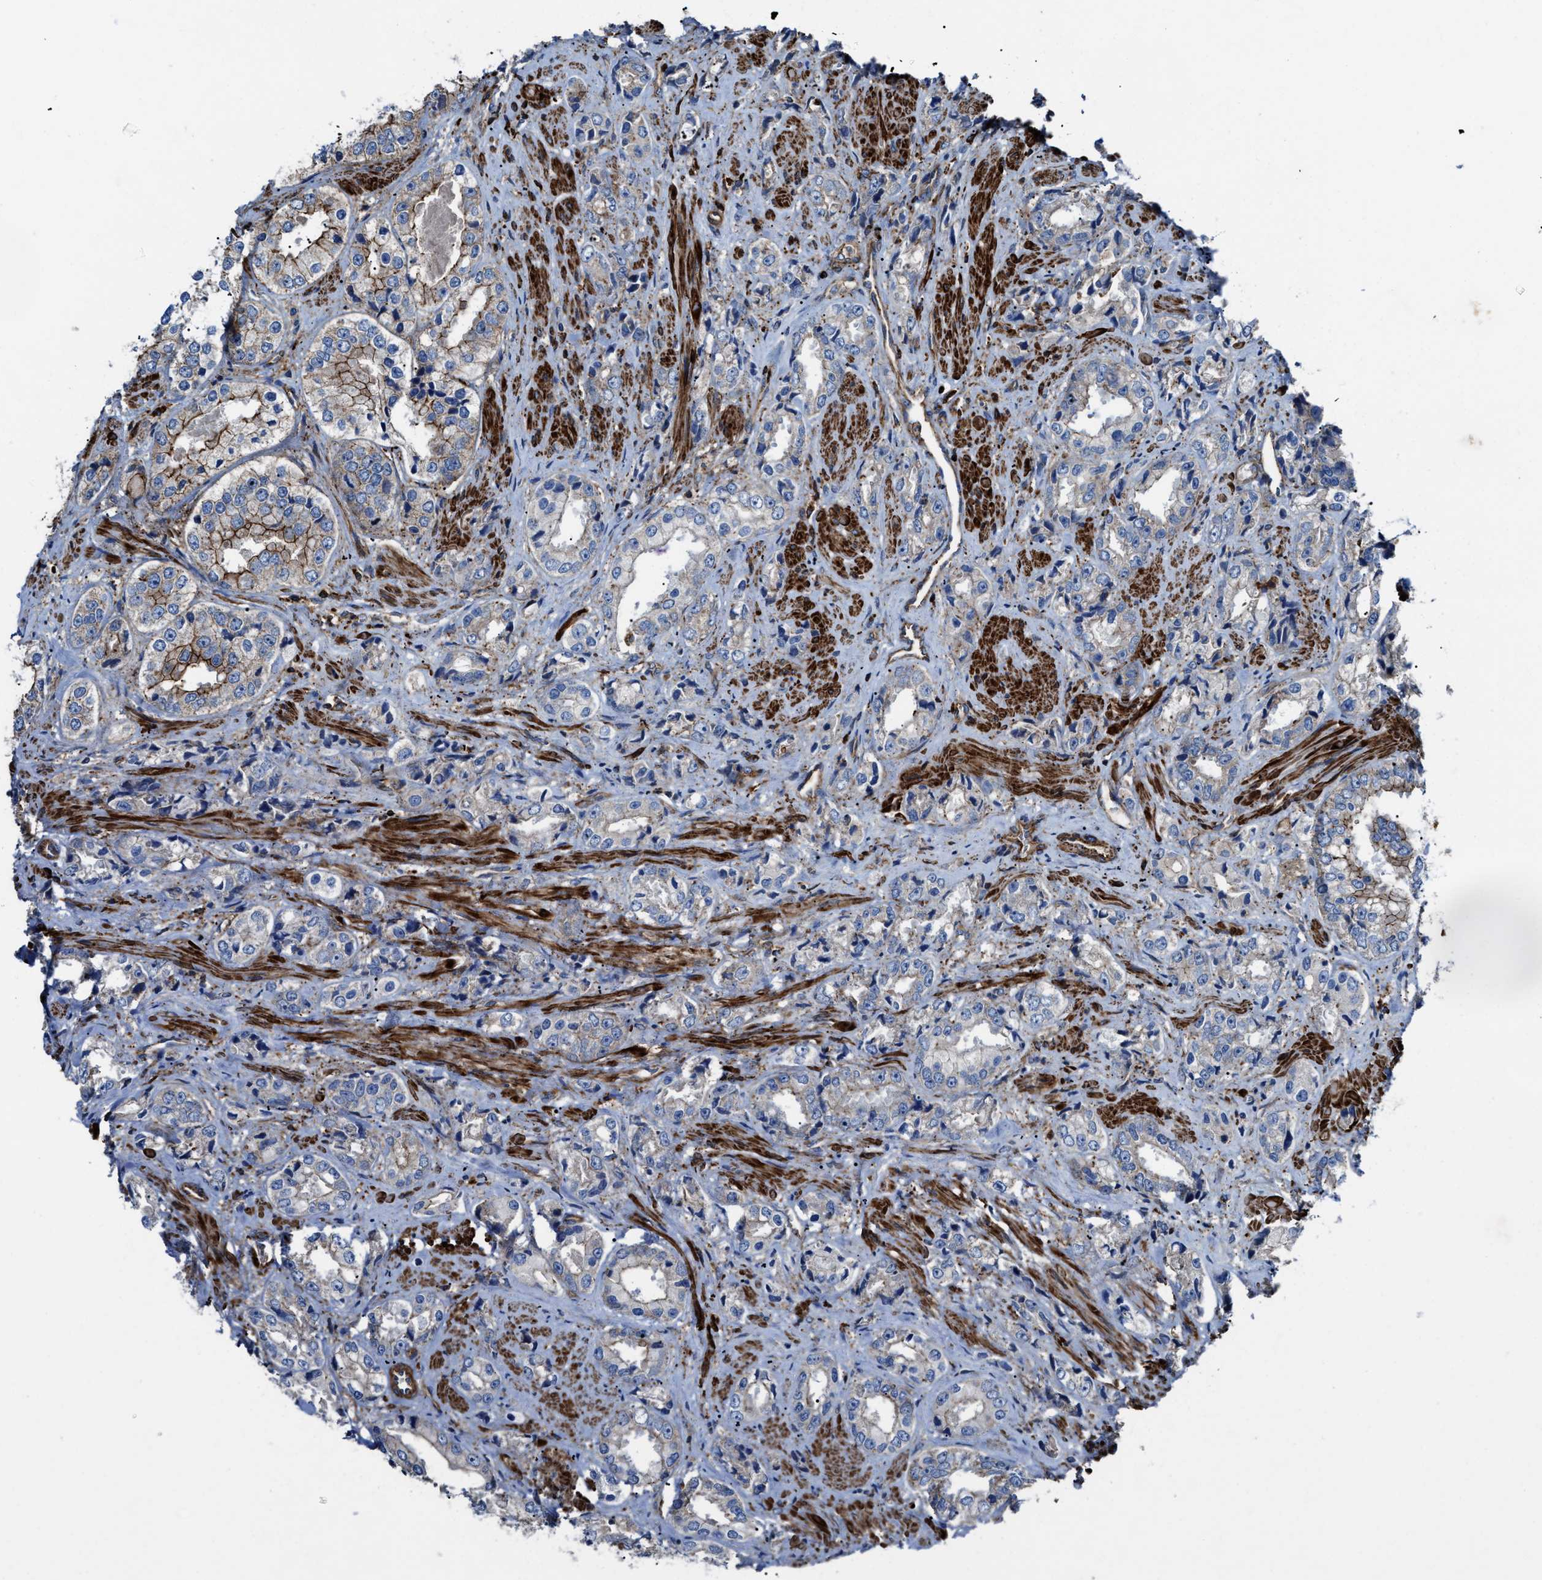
{"staining": {"intensity": "weak", "quantity": "<25%", "location": "cytoplasmic/membranous"}, "tissue": "prostate cancer", "cell_type": "Tumor cells", "image_type": "cancer", "snomed": [{"axis": "morphology", "description": "Adenocarcinoma, High grade"}, {"axis": "topography", "description": "Prostate"}], "caption": "Prostate cancer (adenocarcinoma (high-grade)) was stained to show a protein in brown. There is no significant positivity in tumor cells. (Brightfield microscopy of DAB (3,3'-diaminobenzidine) IHC at high magnification).", "gene": "AGPAT2", "patient": {"sex": "male", "age": 61}}